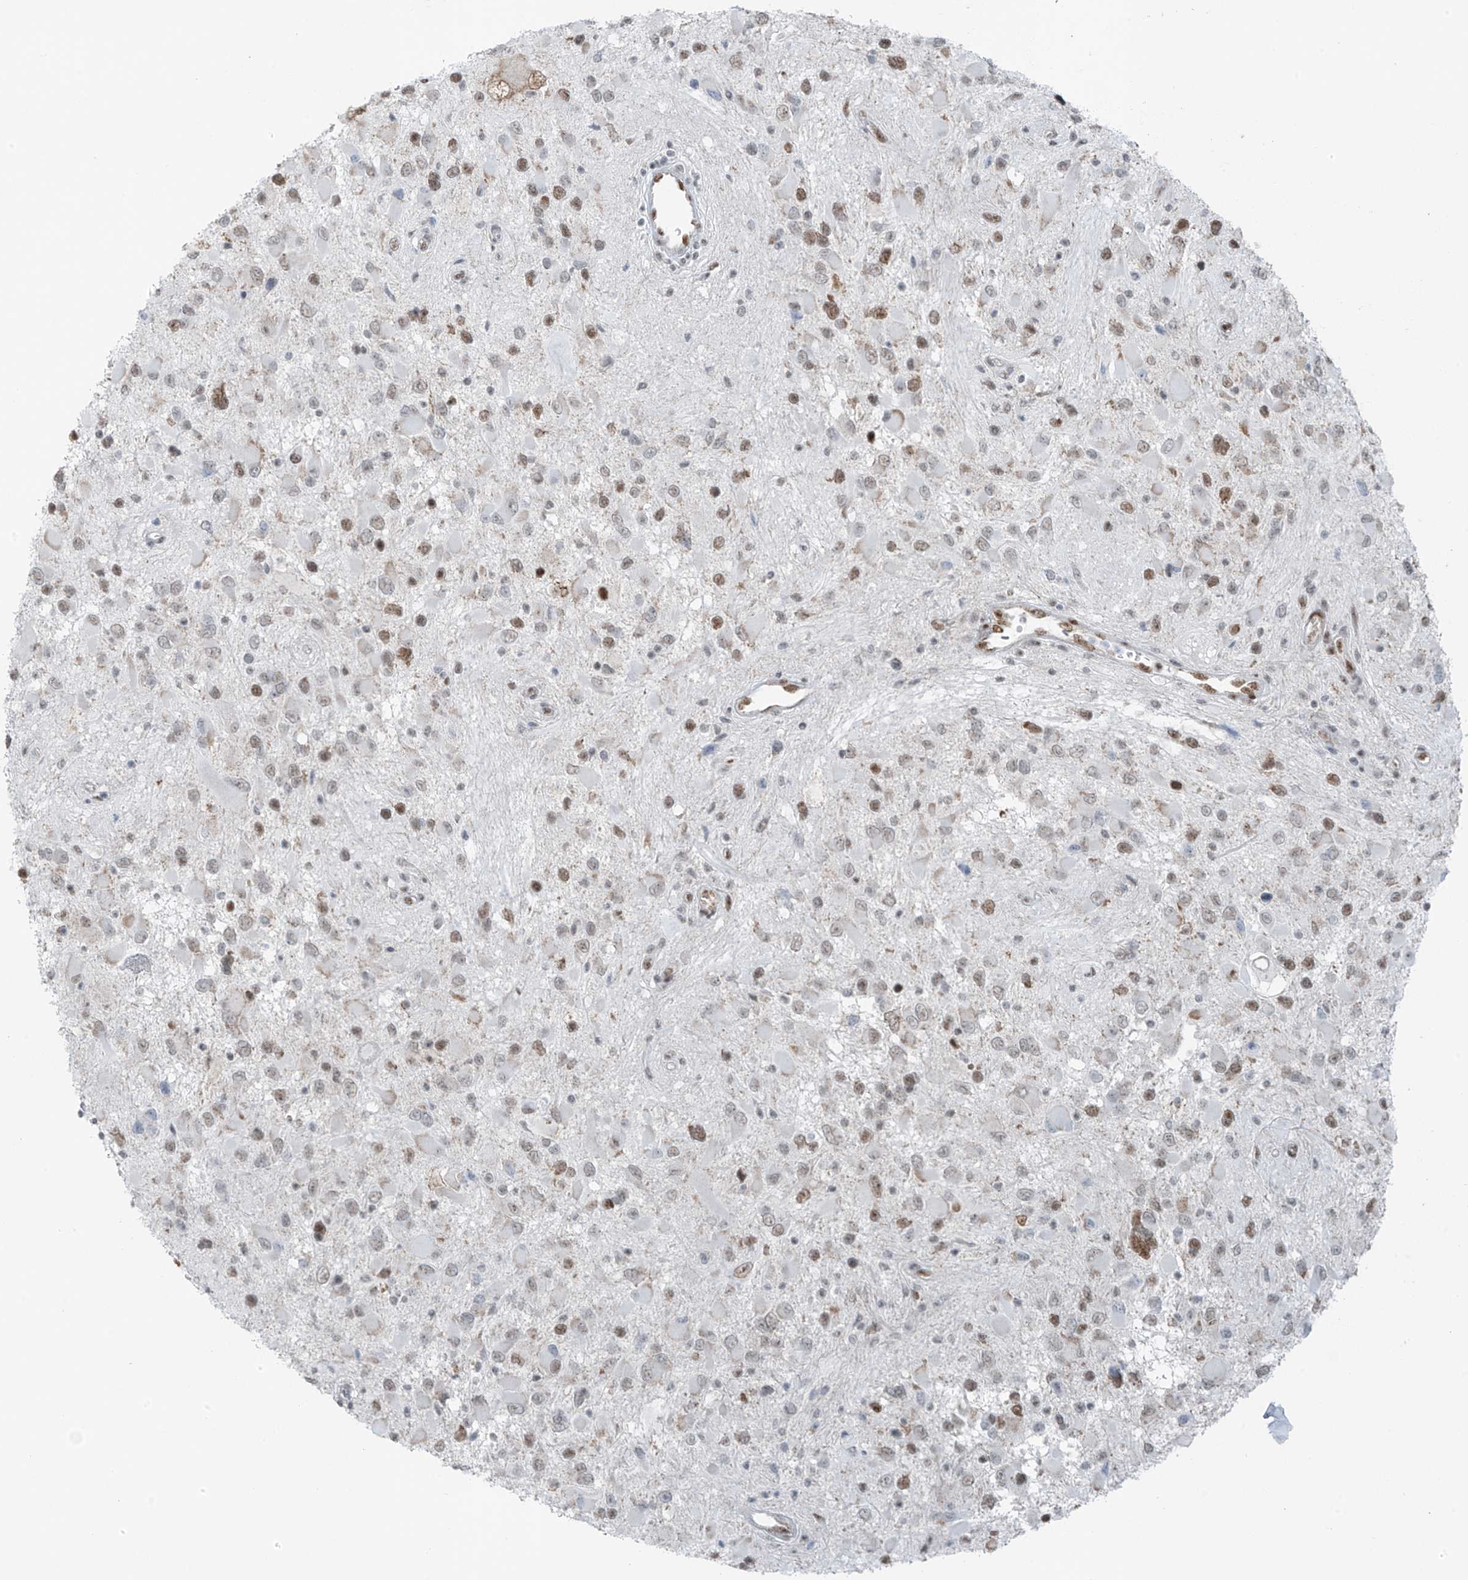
{"staining": {"intensity": "moderate", "quantity": "<25%", "location": "nuclear"}, "tissue": "glioma", "cell_type": "Tumor cells", "image_type": "cancer", "snomed": [{"axis": "morphology", "description": "Glioma, malignant, High grade"}, {"axis": "topography", "description": "Brain"}], "caption": "Protein staining by IHC exhibits moderate nuclear positivity in approximately <25% of tumor cells in high-grade glioma (malignant).", "gene": "WRNIP1", "patient": {"sex": "male", "age": 53}}